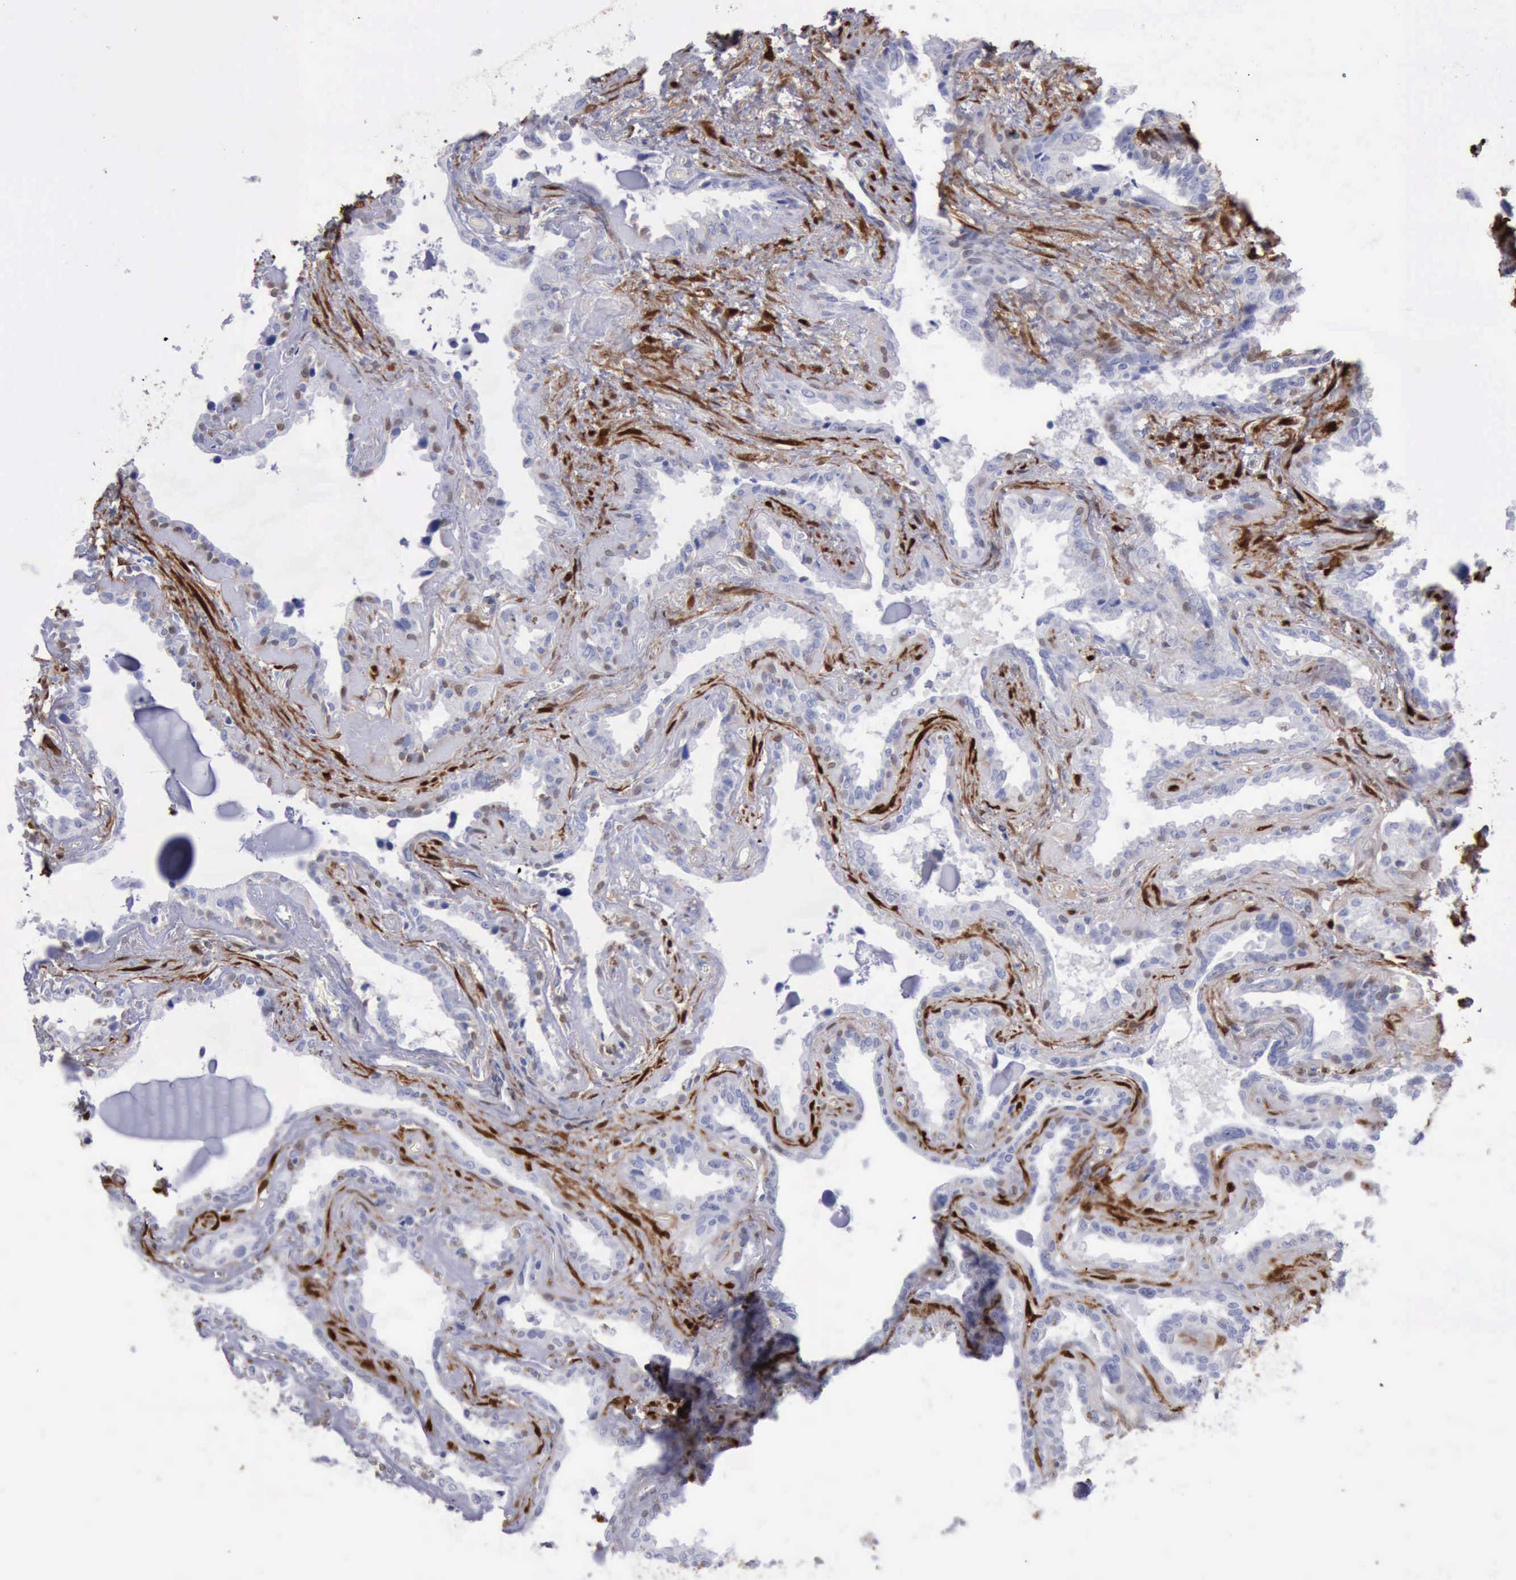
{"staining": {"intensity": "negative", "quantity": "none", "location": "none"}, "tissue": "seminal vesicle", "cell_type": "Glandular cells", "image_type": "normal", "snomed": [{"axis": "morphology", "description": "Normal tissue, NOS"}, {"axis": "morphology", "description": "Inflammation, NOS"}, {"axis": "topography", "description": "Urinary bladder"}, {"axis": "topography", "description": "Prostate"}, {"axis": "topography", "description": "Seminal veicle"}], "caption": "High magnification brightfield microscopy of normal seminal vesicle stained with DAB (3,3'-diaminobenzidine) (brown) and counterstained with hematoxylin (blue): glandular cells show no significant staining. (Stains: DAB (3,3'-diaminobenzidine) immunohistochemistry (IHC) with hematoxylin counter stain, Microscopy: brightfield microscopy at high magnification).", "gene": "FHL1", "patient": {"sex": "male", "age": 82}}